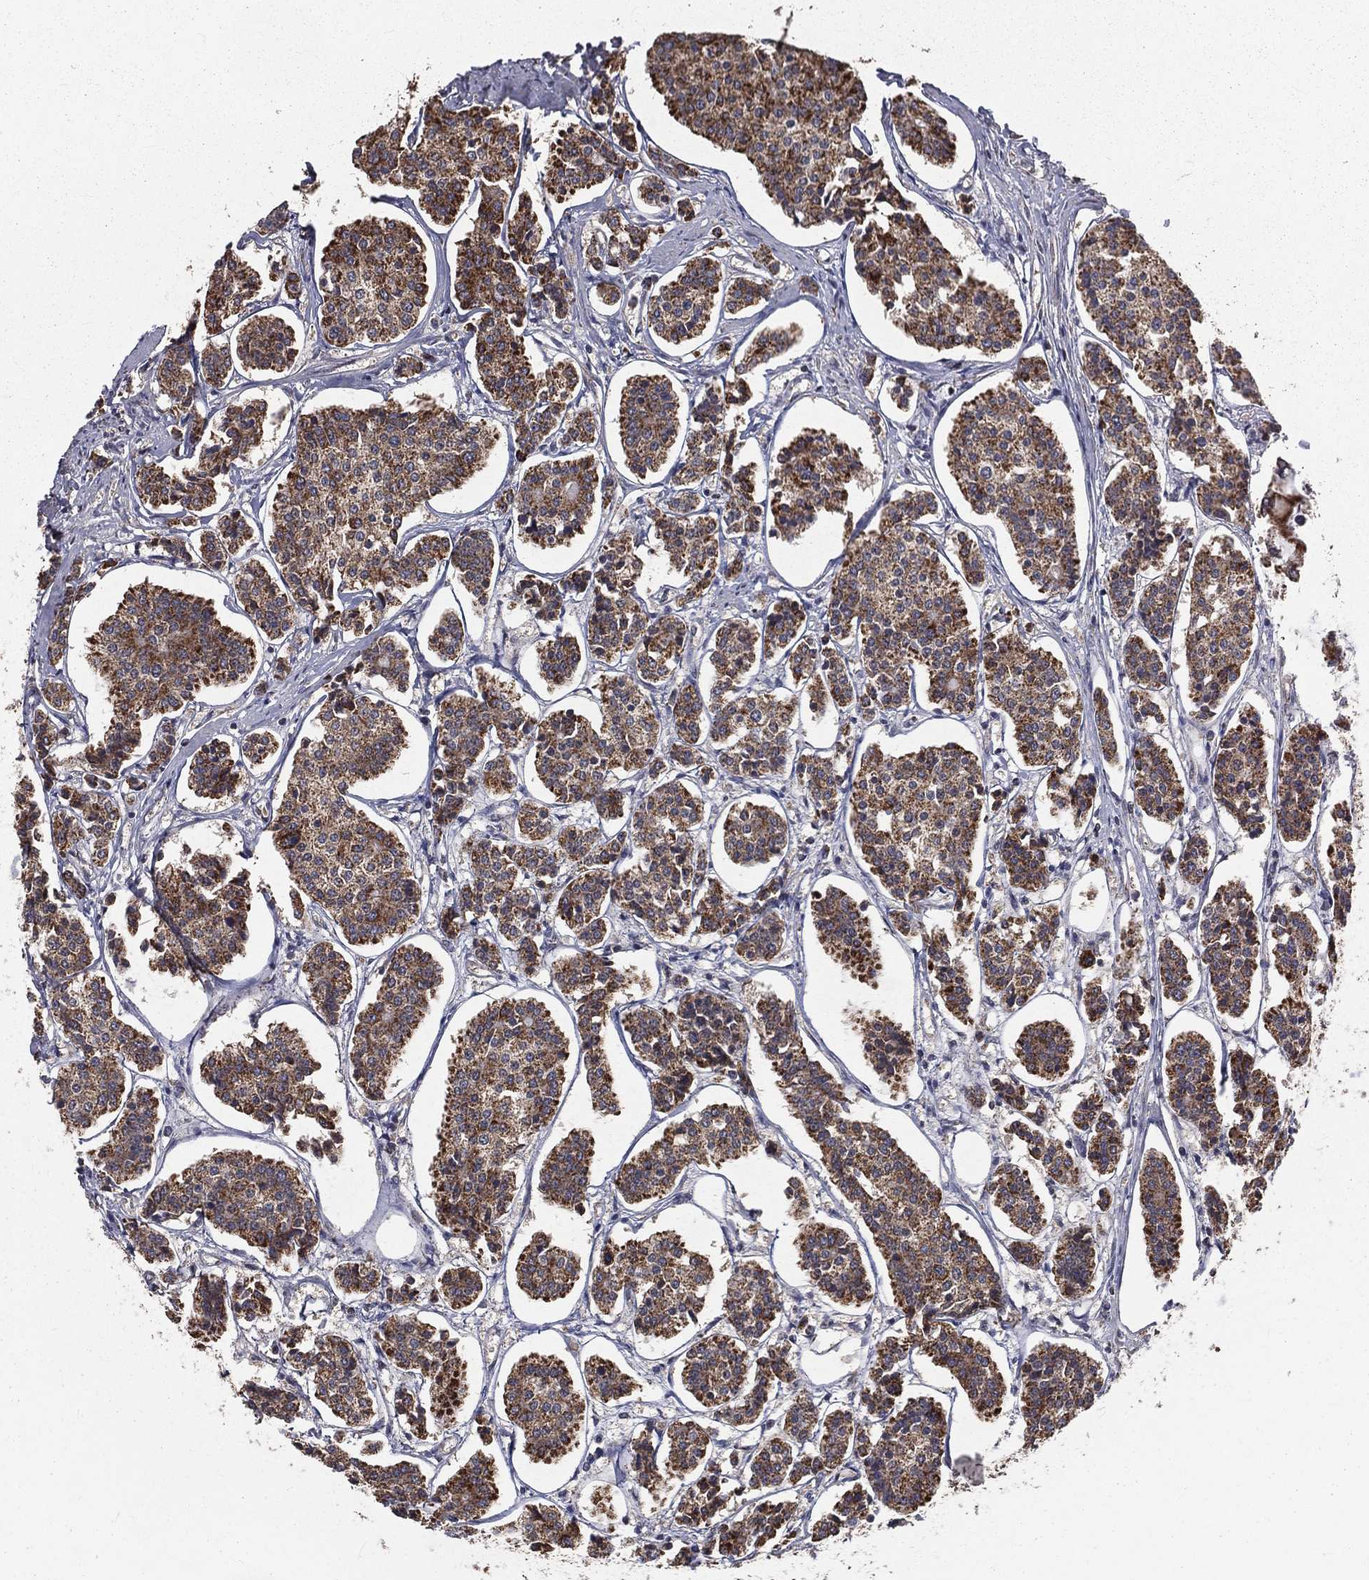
{"staining": {"intensity": "moderate", "quantity": ">75%", "location": "cytoplasmic/membranous"}, "tissue": "carcinoid", "cell_type": "Tumor cells", "image_type": "cancer", "snomed": [{"axis": "morphology", "description": "Carcinoid, malignant, NOS"}, {"axis": "topography", "description": "Small intestine"}], "caption": "Moderate cytoplasmic/membranous protein positivity is present in about >75% of tumor cells in carcinoid.", "gene": "MRPL46", "patient": {"sex": "female", "age": 65}}